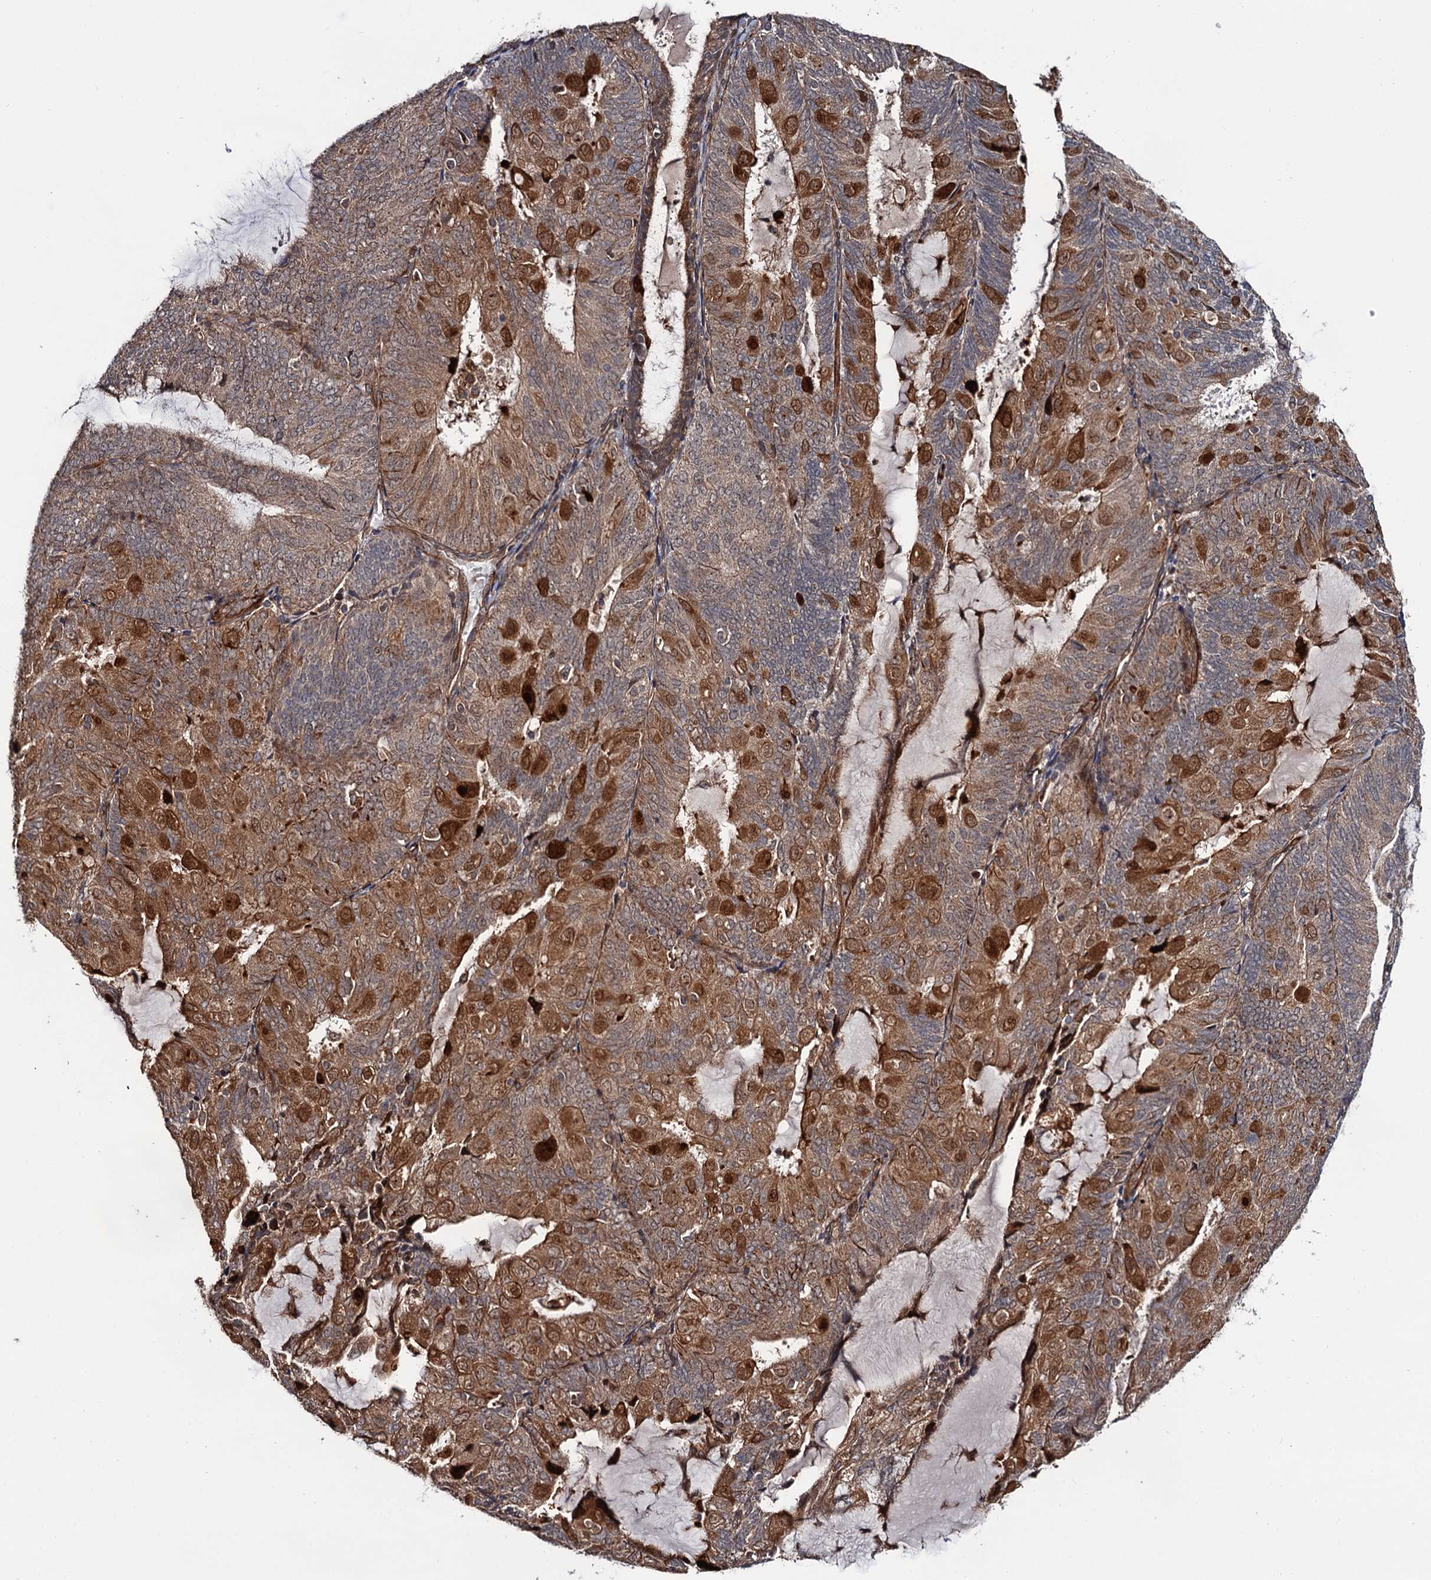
{"staining": {"intensity": "moderate", "quantity": ">75%", "location": "cytoplasmic/membranous"}, "tissue": "endometrial cancer", "cell_type": "Tumor cells", "image_type": "cancer", "snomed": [{"axis": "morphology", "description": "Adenocarcinoma, NOS"}, {"axis": "topography", "description": "Endometrium"}], "caption": "Immunohistochemical staining of adenocarcinoma (endometrial) exhibits moderate cytoplasmic/membranous protein positivity in approximately >75% of tumor cells.", "gene": "FSIP1", "patient": {"sex": "female", "age": 81}}